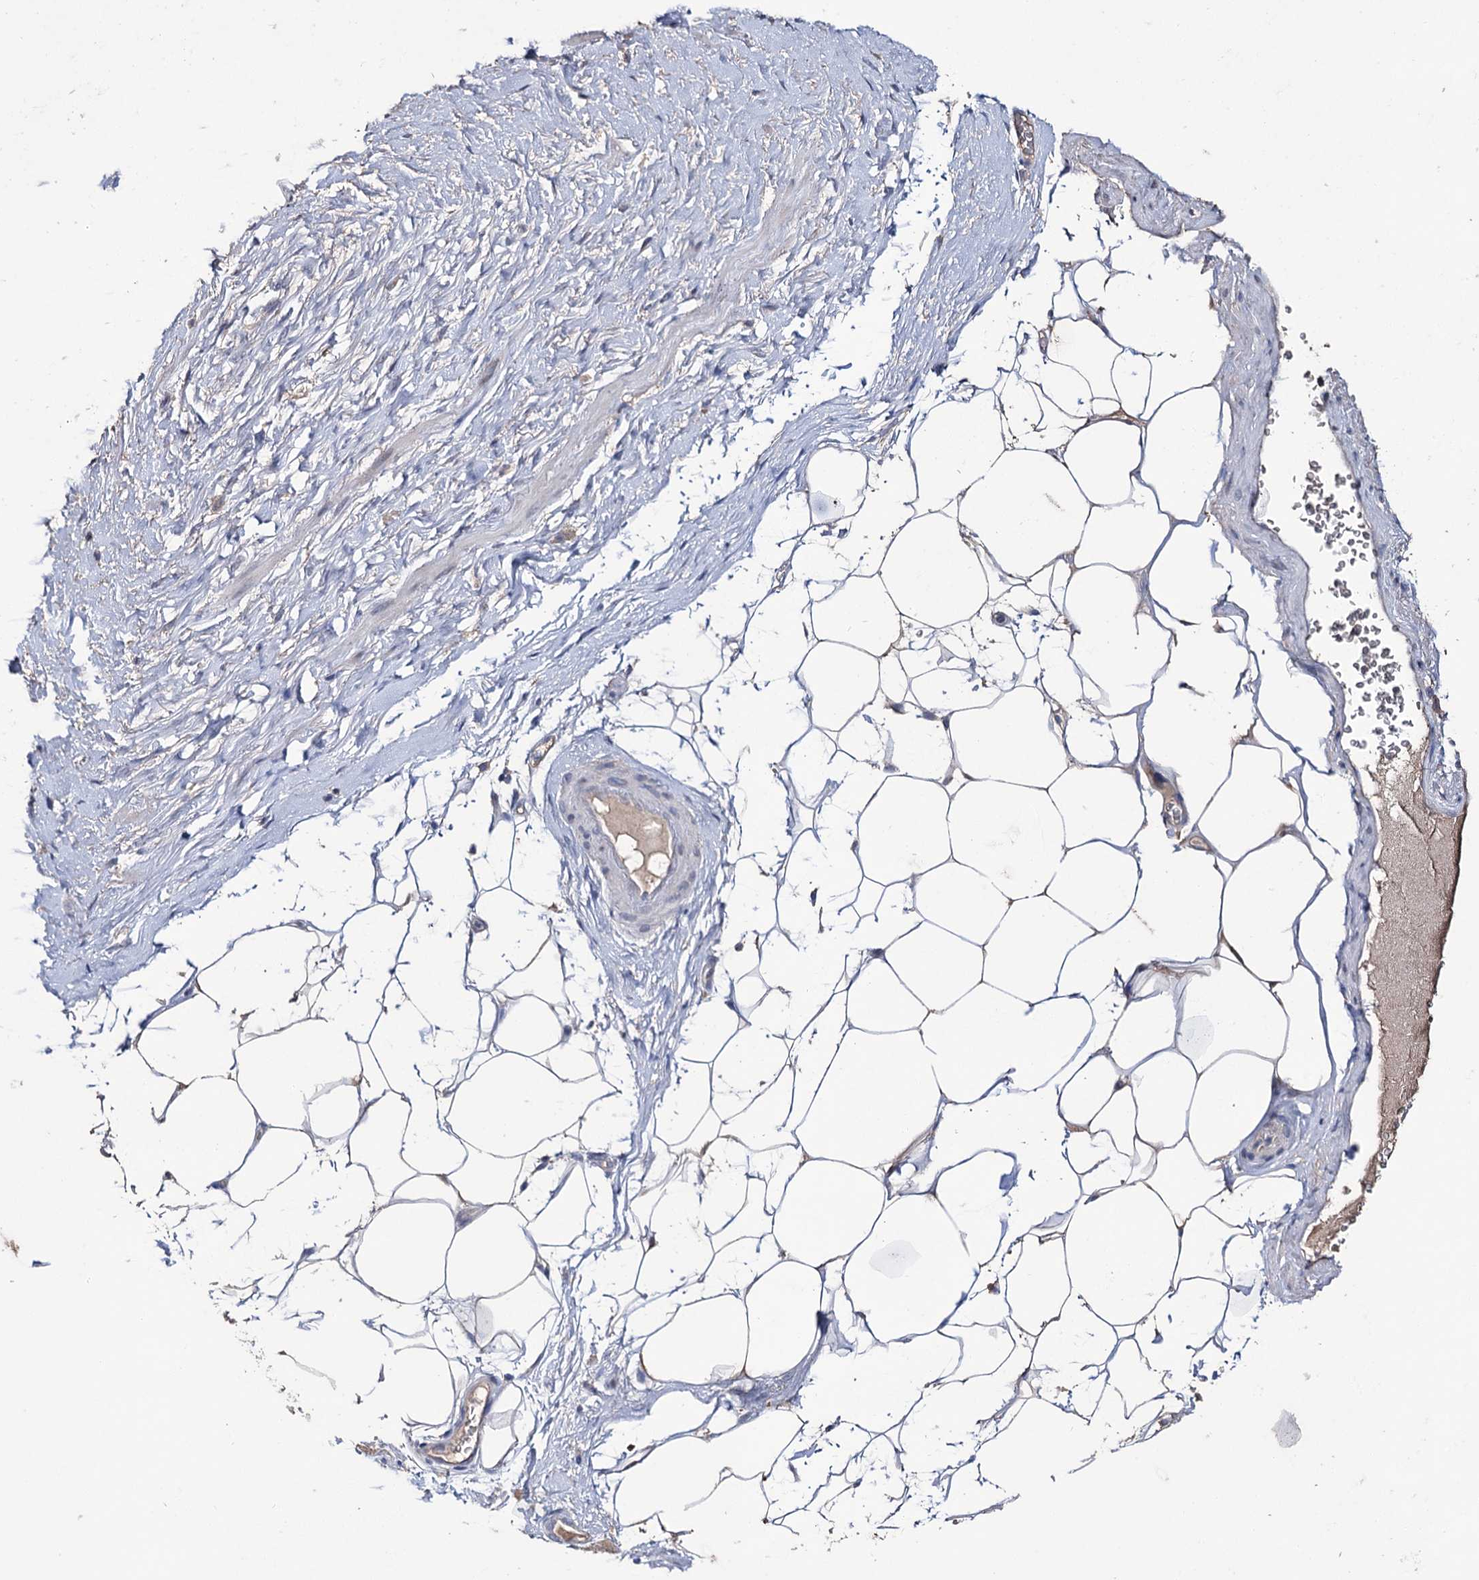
{"staining": {"intensity": "negative", "quantity": "none", "location": "none"}, "tissue": "adipose tissue", "cell_type": "Adipocytes", "image_type": "normal", "snomed": [{"axis": "morphology", "description": "Normal tissue, NOS"}, {"axis": "morphology", "description": "Adenocarcinoma, Low grade"}, {"axis": "topography", "description": "Prostate"}, {"axis": "topography", "description": "Peripheral nerve tissue"}], "caption": "Immunohistochemistry (IHC) image of unremarkable adipose tissue stained for a protein (brown), which demonstrates no positivity in adipocytes.", "gene": "EPB41L5", "patient": {"sex": "male", "age": 63}}